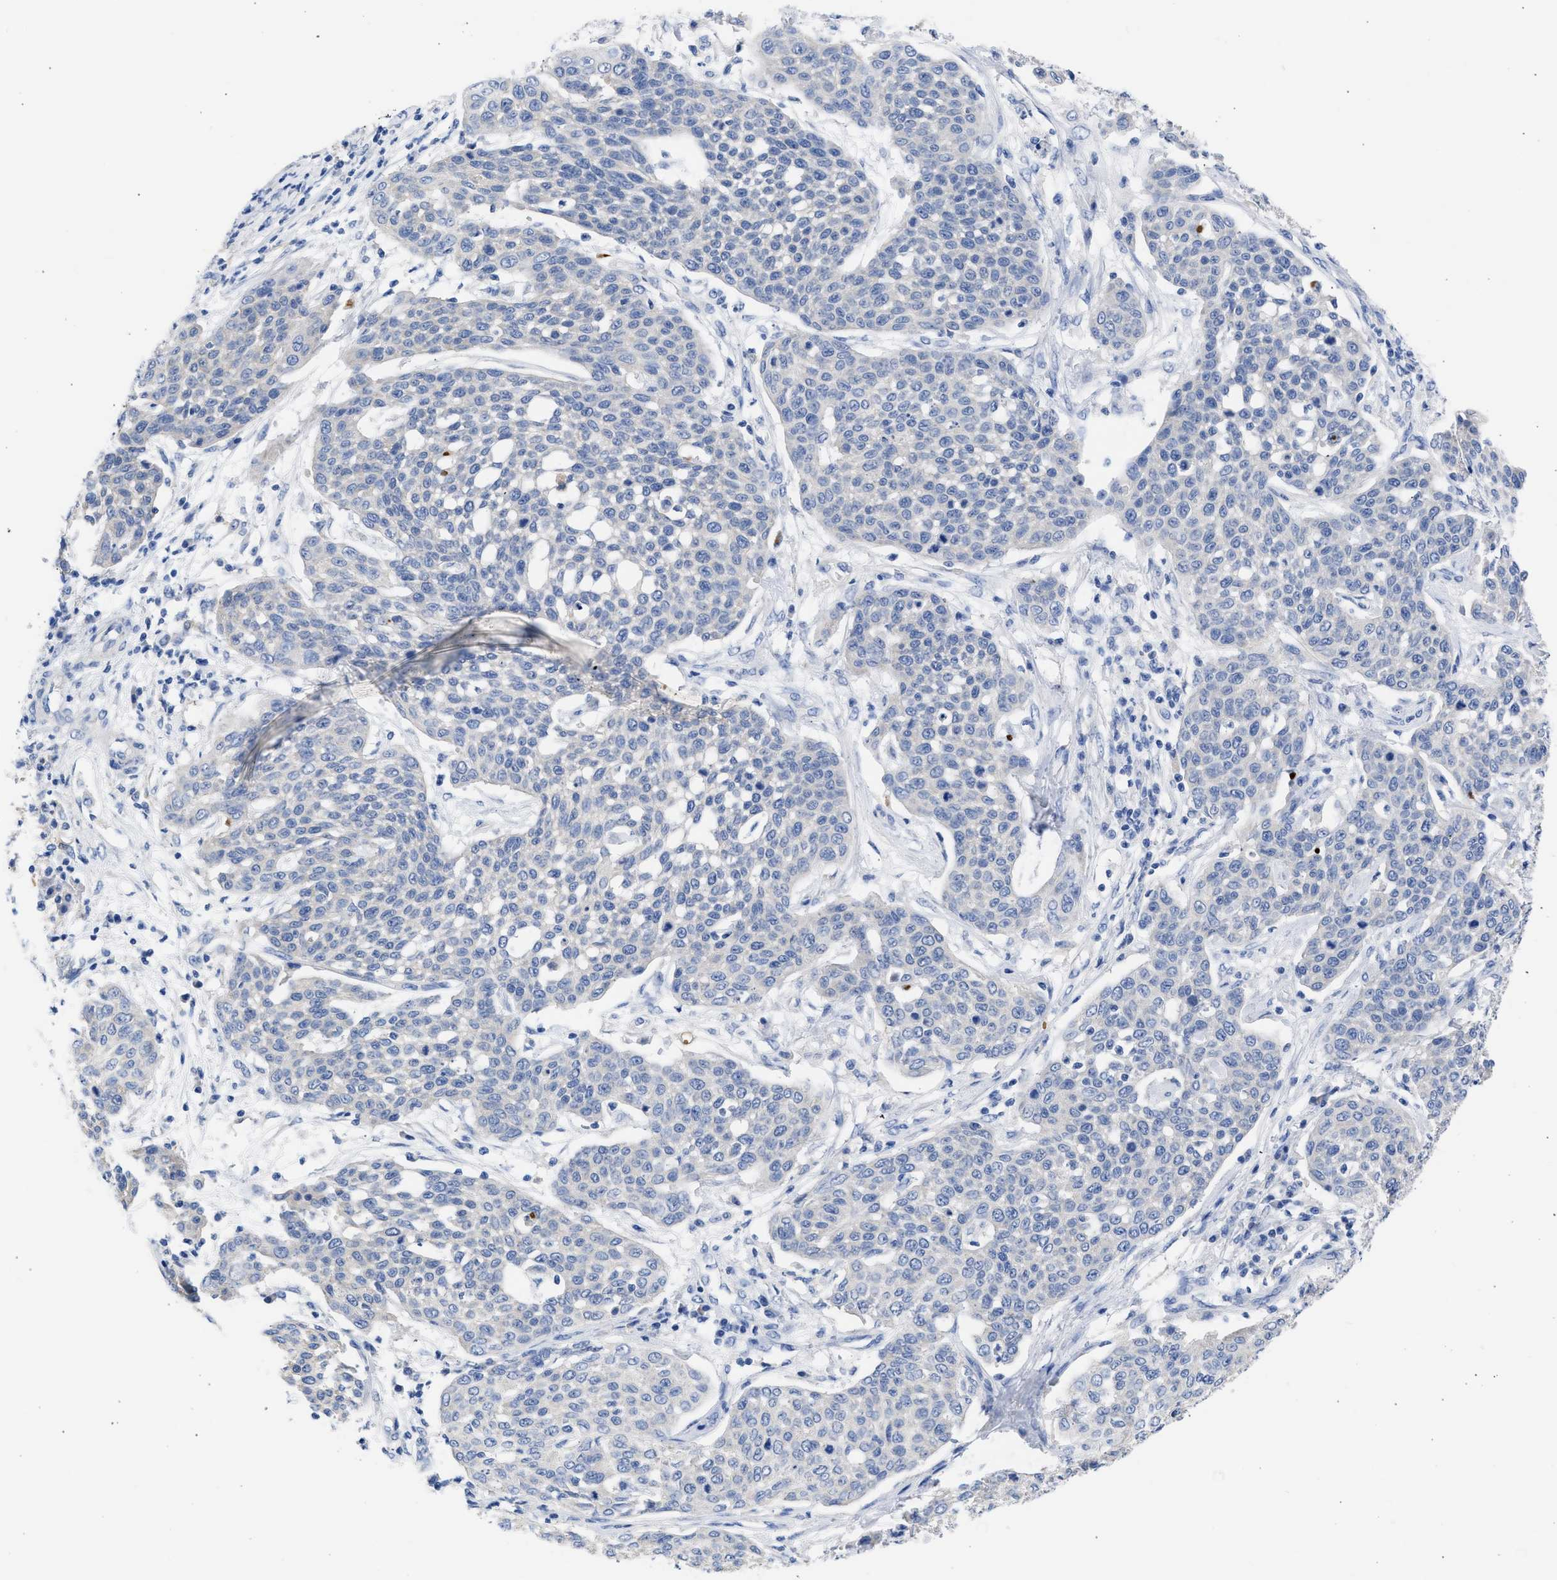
{"staining": {"intensity": "negative", "quantity": "none", "location": "none"}, "tissue": "cervical cancer", "cell_type": "Tumor cells", "image_type": "cancer", "snomed": [{"axis": "morphology", "description": "Squamous cell carcinoma, NOS"}, {"axis": "topography", "description": "Cervix"}], "caption": "Immunohistochemistry (IHC) micrograph of cervical cancer (squamous cell carcinoma) stained for a protein (brown), which exhibits no expression in tumor cells. (DAB immunohistochemistry (IHC), high magnification).", "gene": "RSPH1", "patient": {"sex": "female", "age": 34}}